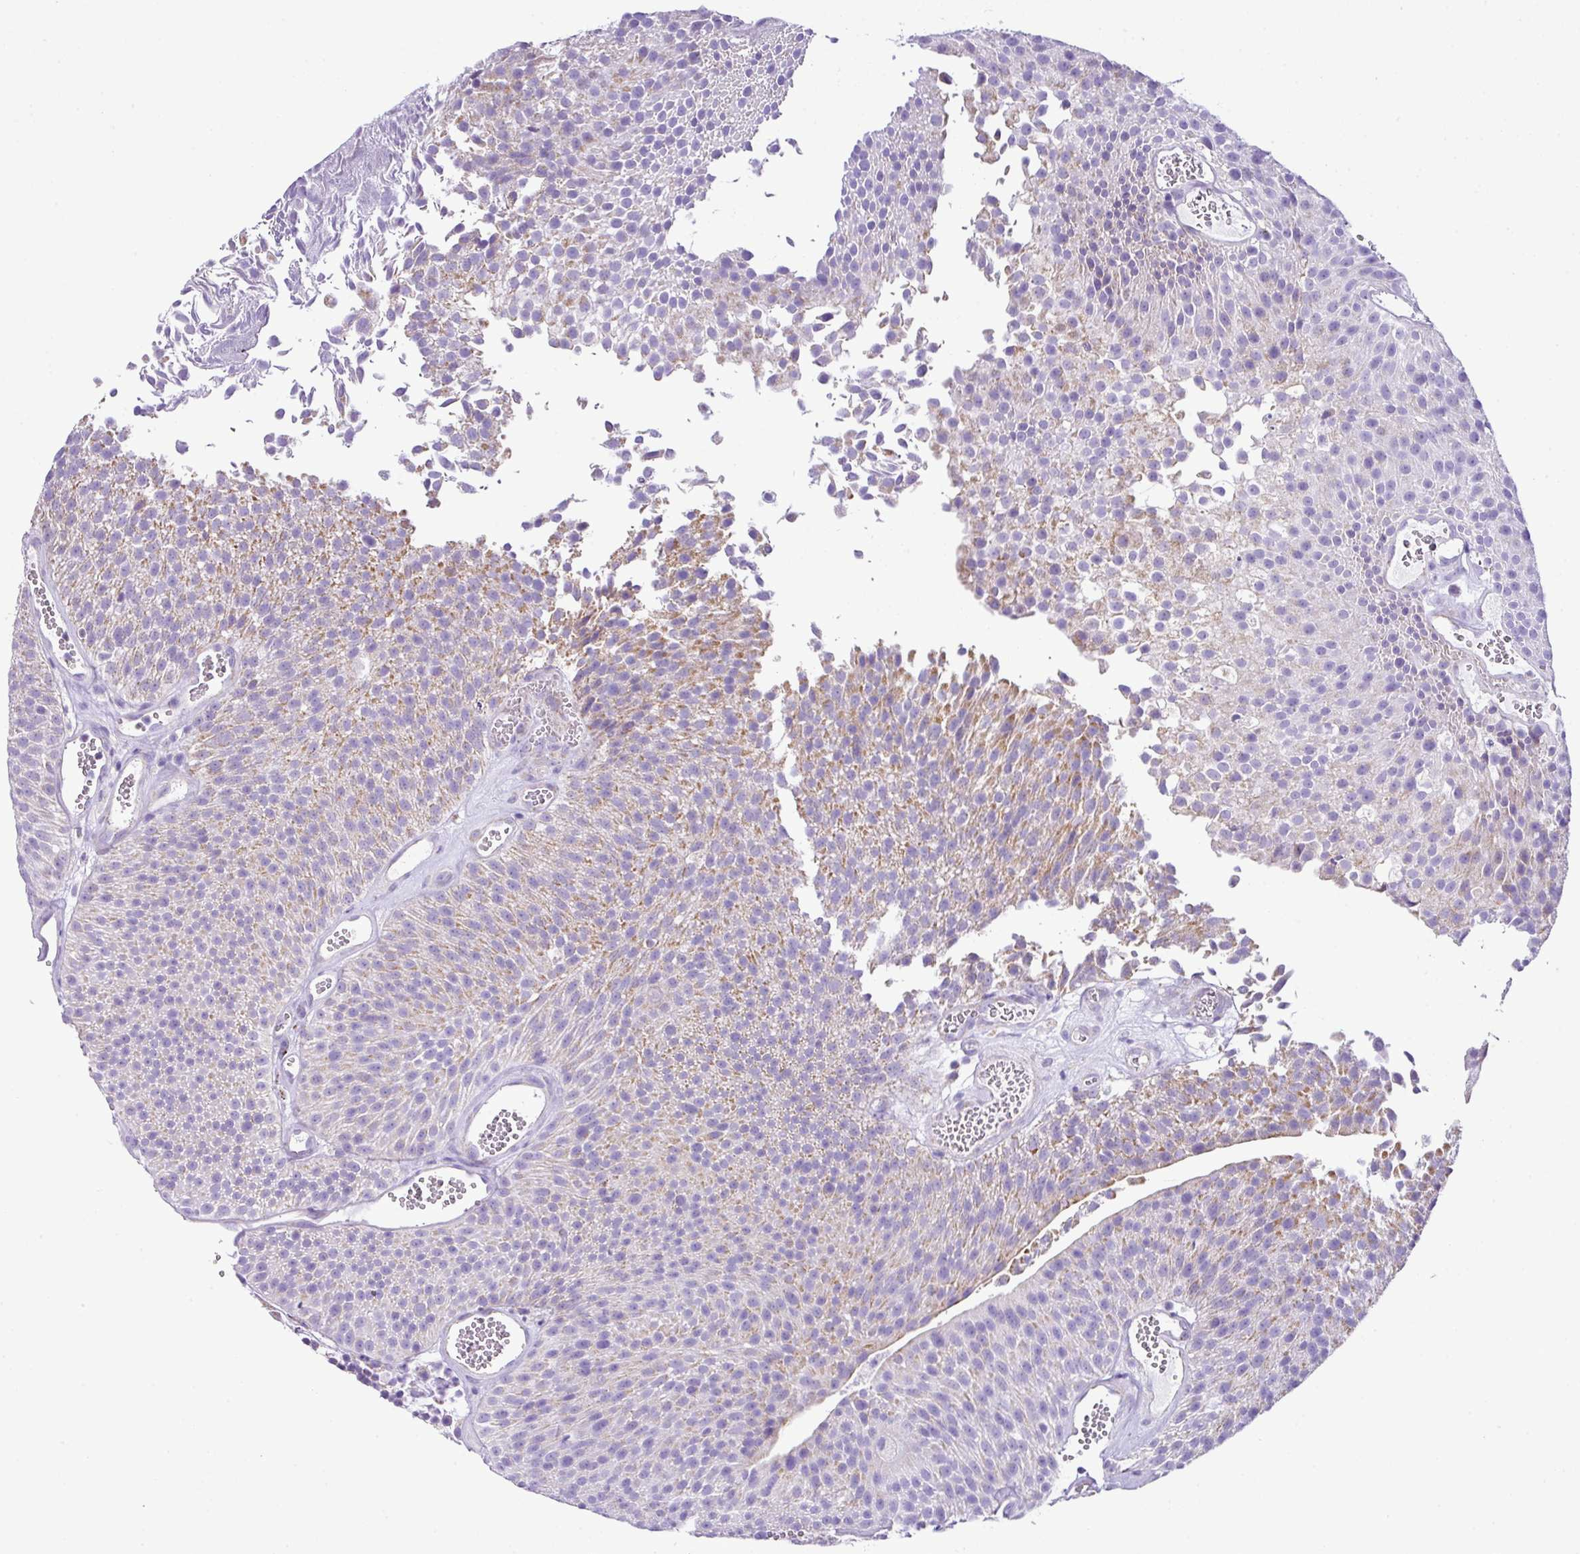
{"staining": {"intensity": "moderate", "quantity": "25%-75%", "location": "cytoplasmic/membranous"}, "tissue": "urothelial cancer", "cell_type": "Tumor cells", "image_type": "cancer", "snomed": [{"axis": "morphology", "description": "Urothelial carcinoma, Low grade"}, {"axis": "topography", "description": "Urinary bladder"}], "caption": "Protein positivity by immunohistochemistry (IHC) demonstrates moderate cytoplasmic/membranous positivity in approximately 25%-75% of tumor cells in urothelial cancer. The protein of interest is shown in brown color, while the nuclei are stained blue.", "gene": "PGAP4", "patient": {"sex": "female", "age": 79}}